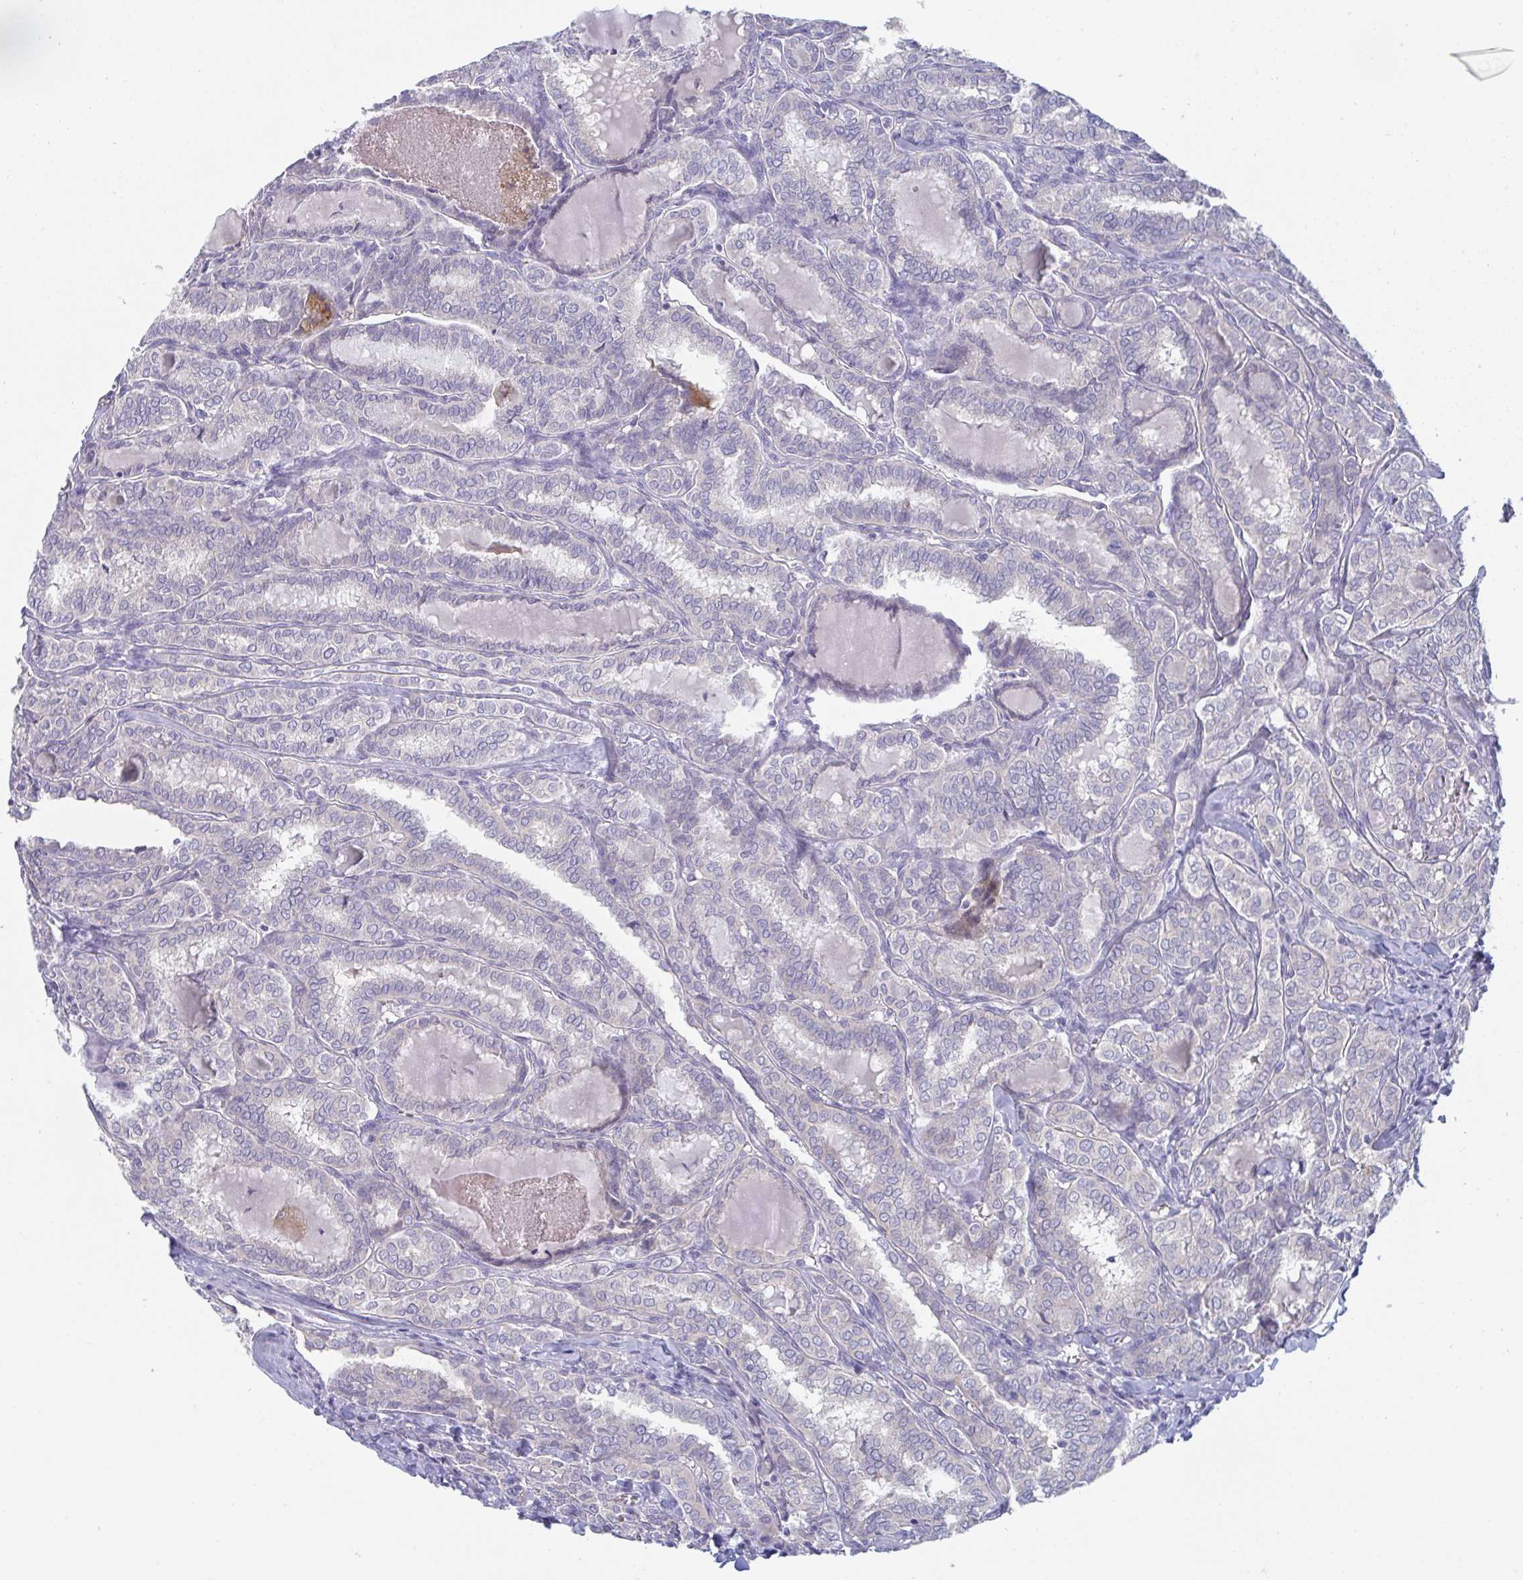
{"staining": {"intensity": "negative", "quantity": "none", "location": "none"}, "tissue": "thyroid cancer", "cell_type": "Tumor cells", "image_type": "cancer", "snomed": [{"axis": "morphology", "description": "Papillary adenocarcinoma, NOS"}, {"axis": "topography", "description": "Thyroid gland"}], "caption": "Tumor cells are negative for brown protein staining in thyroid cancer (papillary adenocarcinoma). (Brightfield microscopy of DAB (3,3'-diaminobenzidine) IHC at high magnification).", "gene": "PTPRD", "patient": {"sex": "female", "age": 30}}